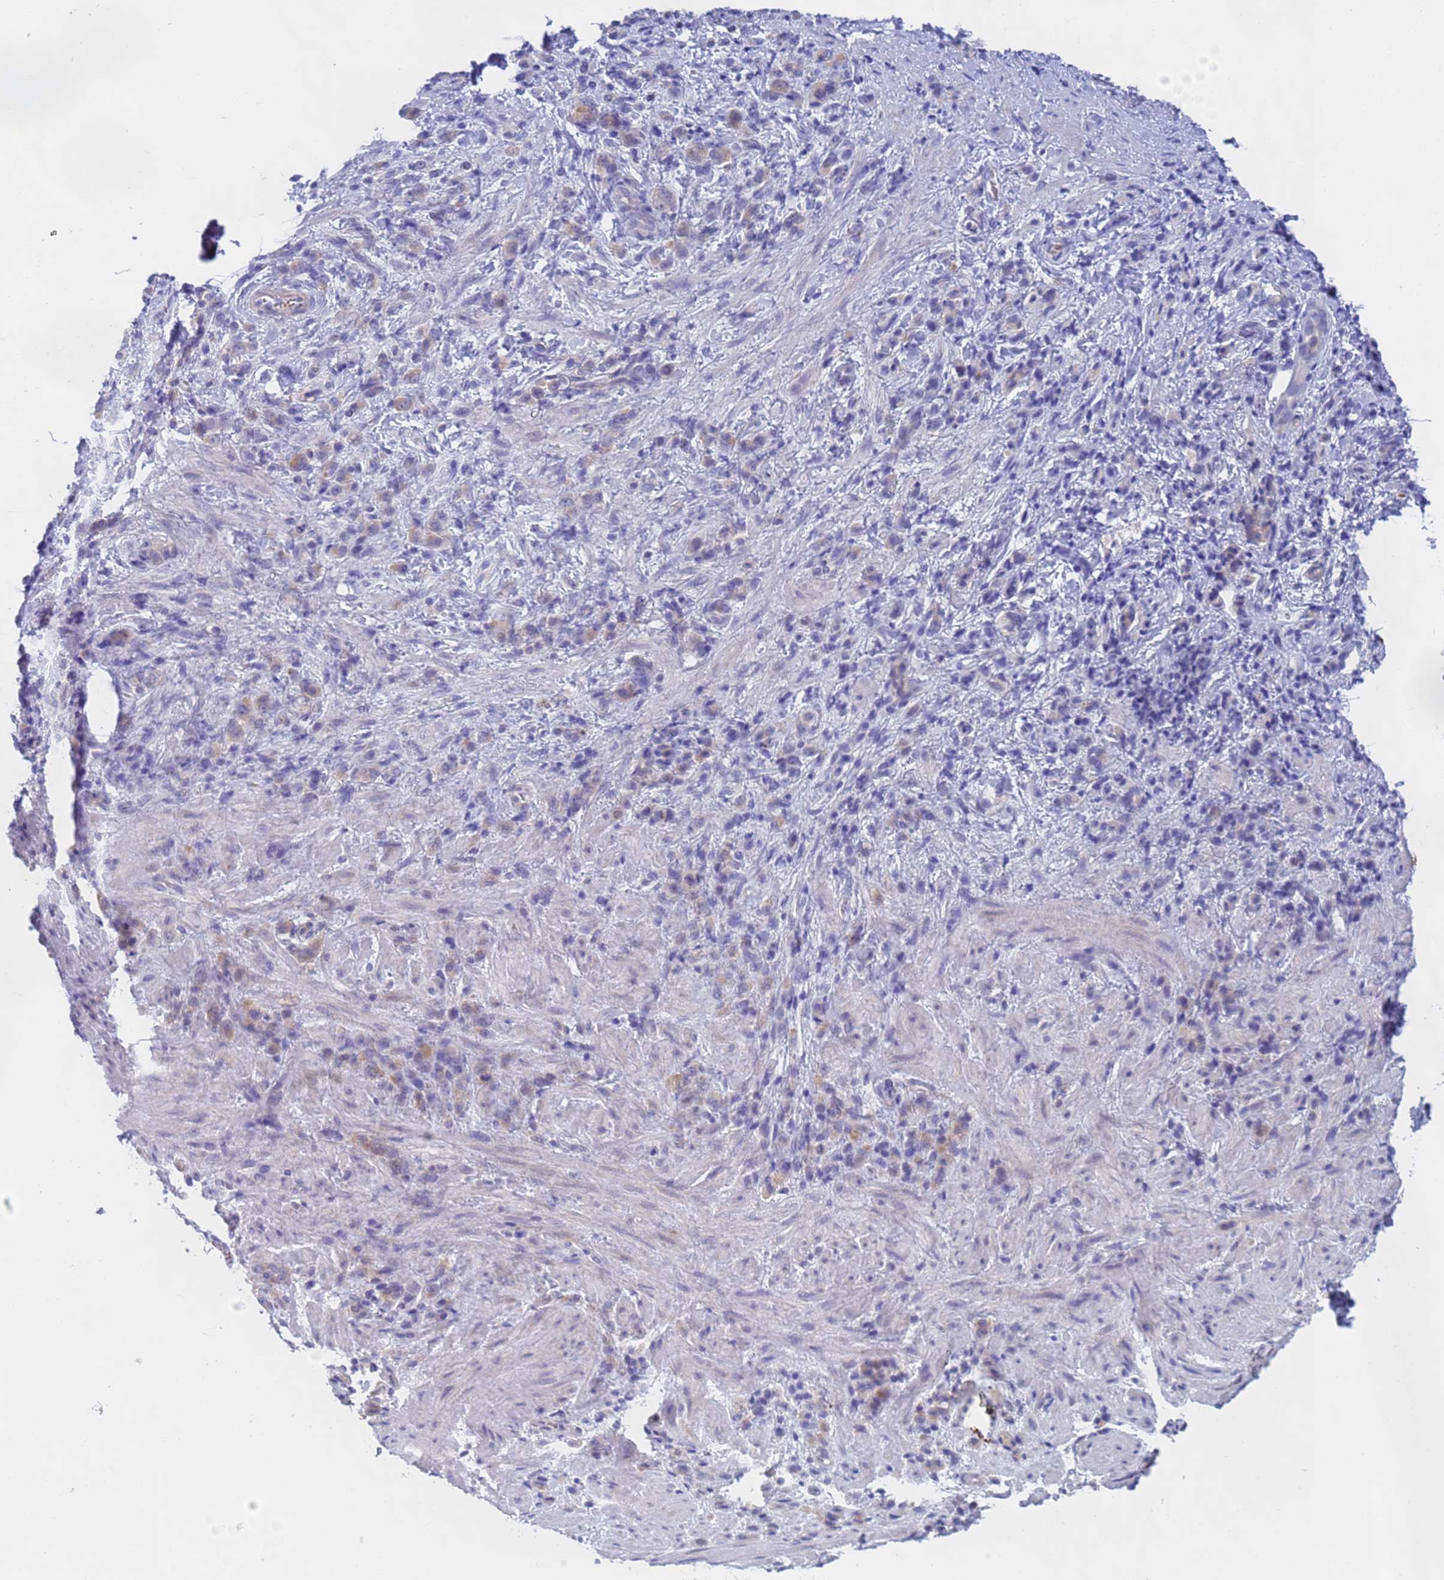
{"staining": {"intensity": "weak", "quantity": "<25%", "location": "cytoplasmic/membranous"}, "tissue": "stomach cancer", "cell_type": "Tumor cells", "image_type": "cancer", "snomed": [{"axis": "morphology", "description": "Adenocarcinoma, NOS"}, {"axis": "topography", "description": "Stomach"}], "caption": "This is a photomicrograph of IHC staining of stomach cancer, which shows no expression in tumor cells.", "gene": "CAPN7", "patient": {"sex": "male", "age": 77}}